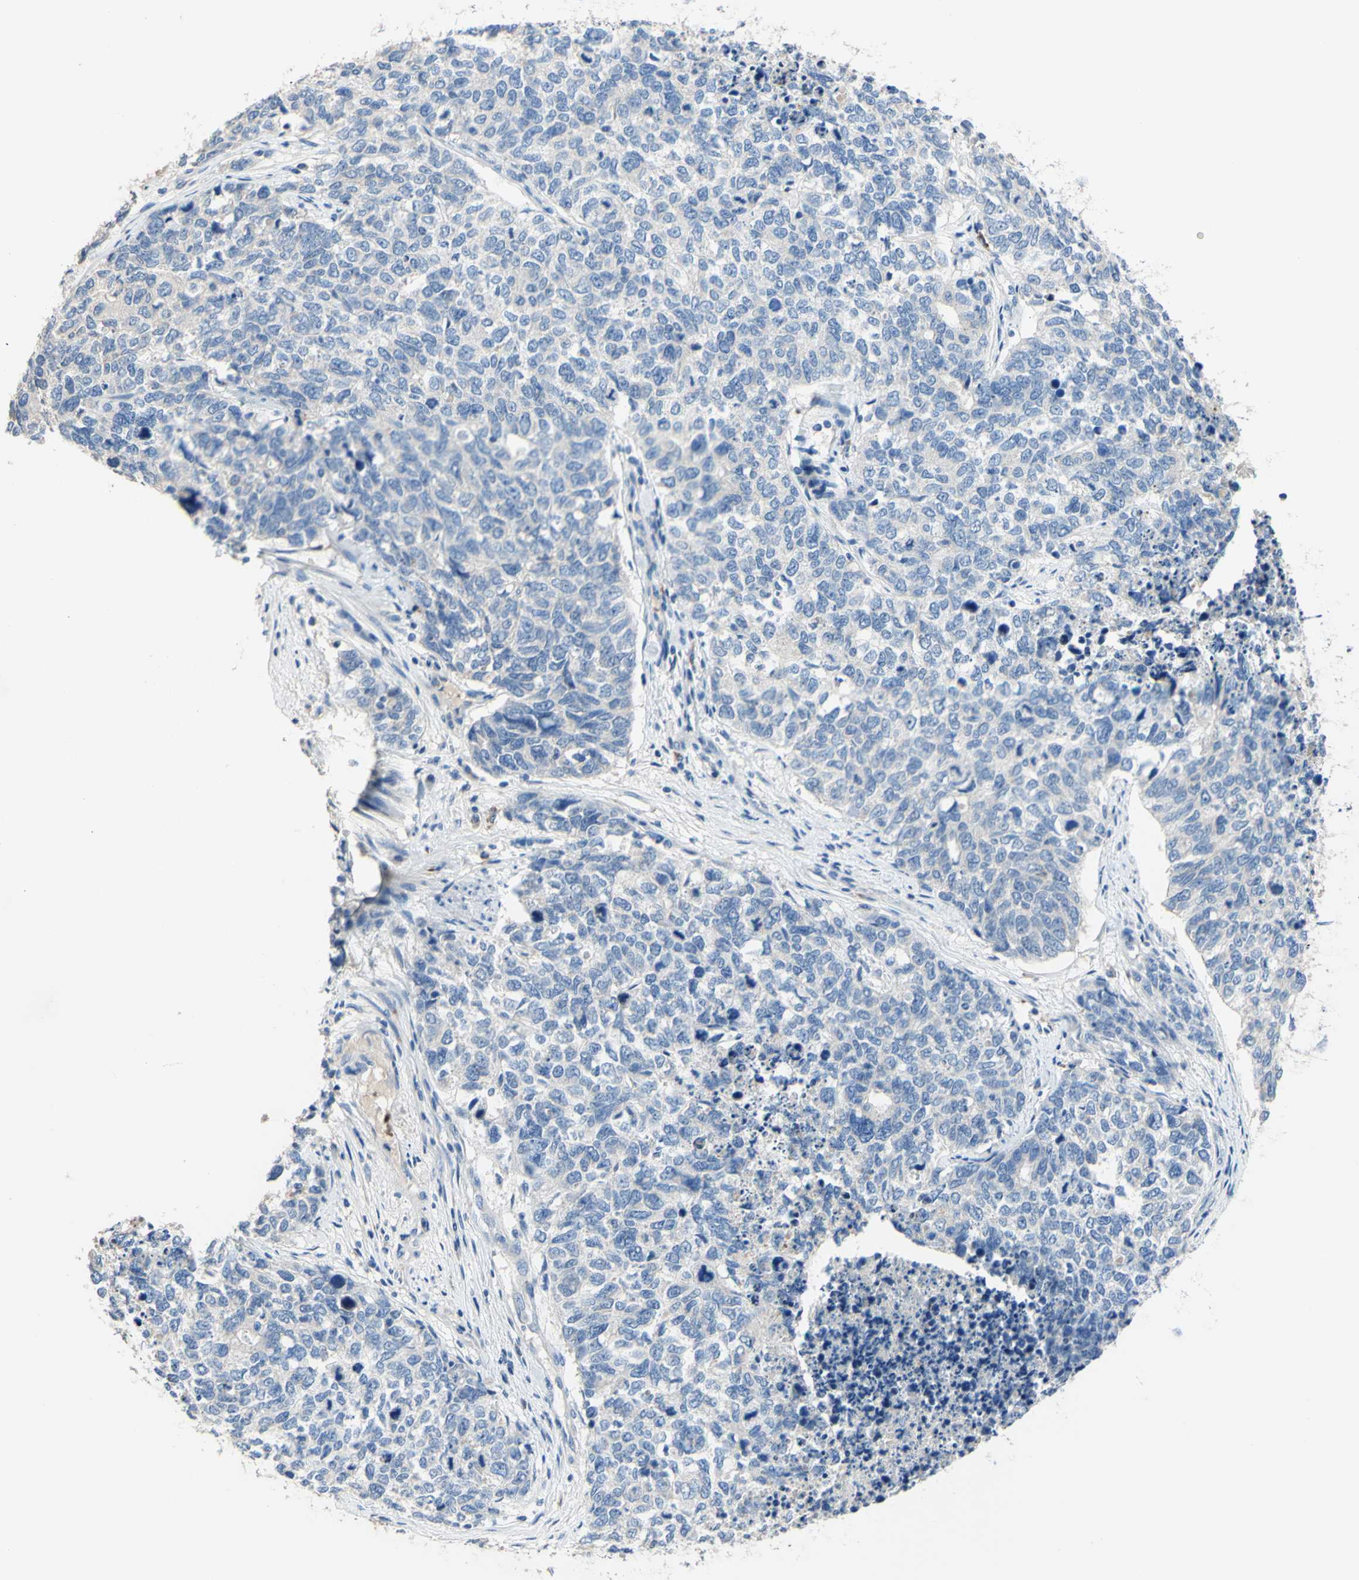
{"staining": {"intensity": "negative", "quantity": "none", "location": "none"}, "tissue": "cervical cancer", "cell_type": "Tumor cells", "image_type": "cancer", "snomed": [{"axis": "morphology", "description": "Squamous cell carcinoma, NOS"}, {"axis": "topography", "description": "Cervix"}], "caption": "Protein analysis of squamous cell carcinoma (cervical) demonstrates no significant positivity in tumor cells.", "gene": "CDON", "patient": {"sex": "female", "age": 63}}